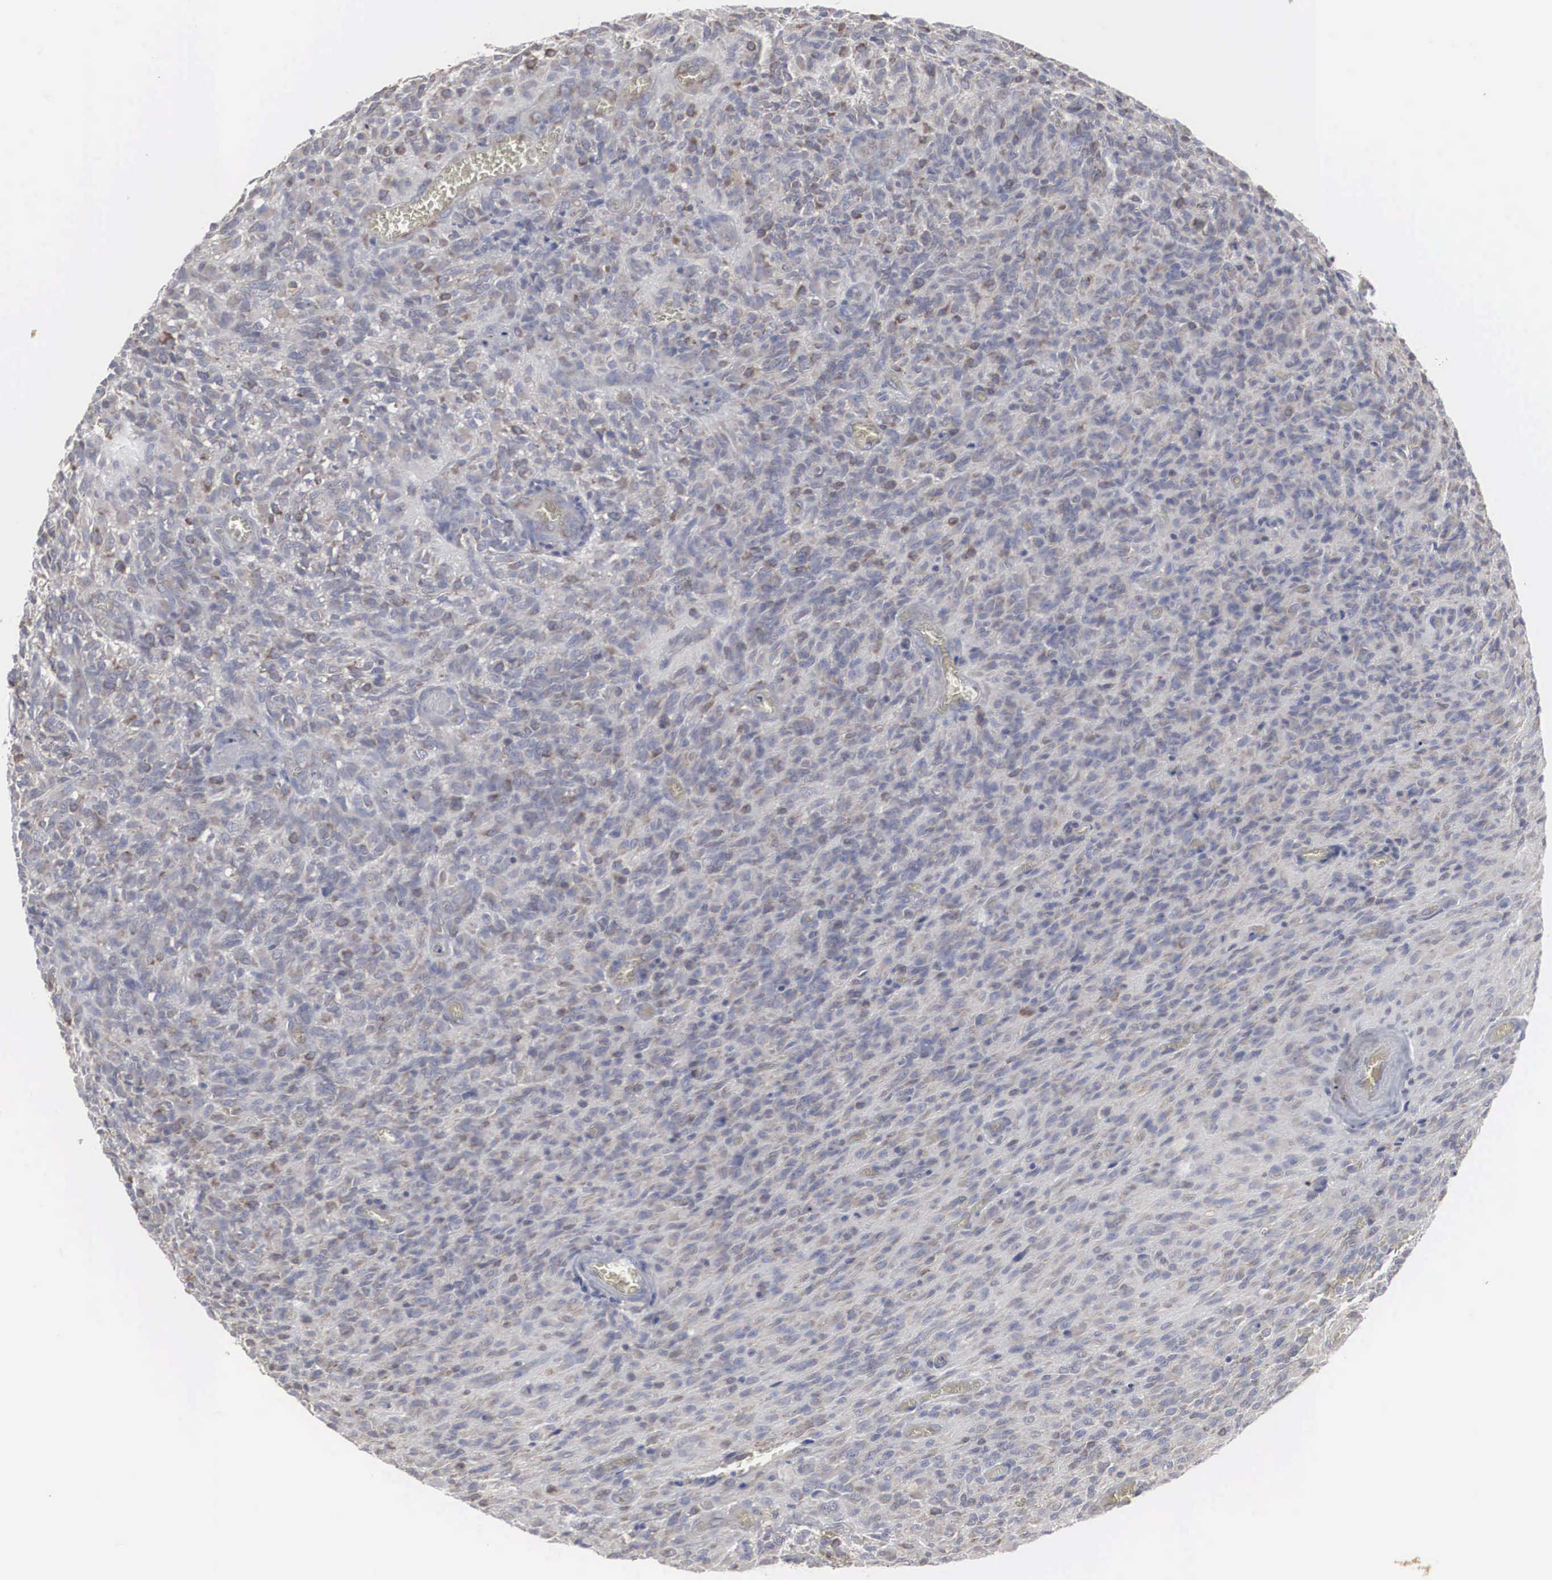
{"staining": {"intensity": "weak", "quantity": "<25%", "location": "cytoplasmic/membranous"}, "tissue": "glioma", "cell_type": "Tumor cells", "image_type": "cancer", "snomed": [{"axis": "morphology", "description": "Glioma, malignant, High grade"}, {"axis": "topography", "description": "Brain"}], "caption": "The photomicrograph reveals no staining of tumor cells in malignant glioma (high-grade).", "gene": "MIA2", "patient": {"sex": "male", "age": 56}}